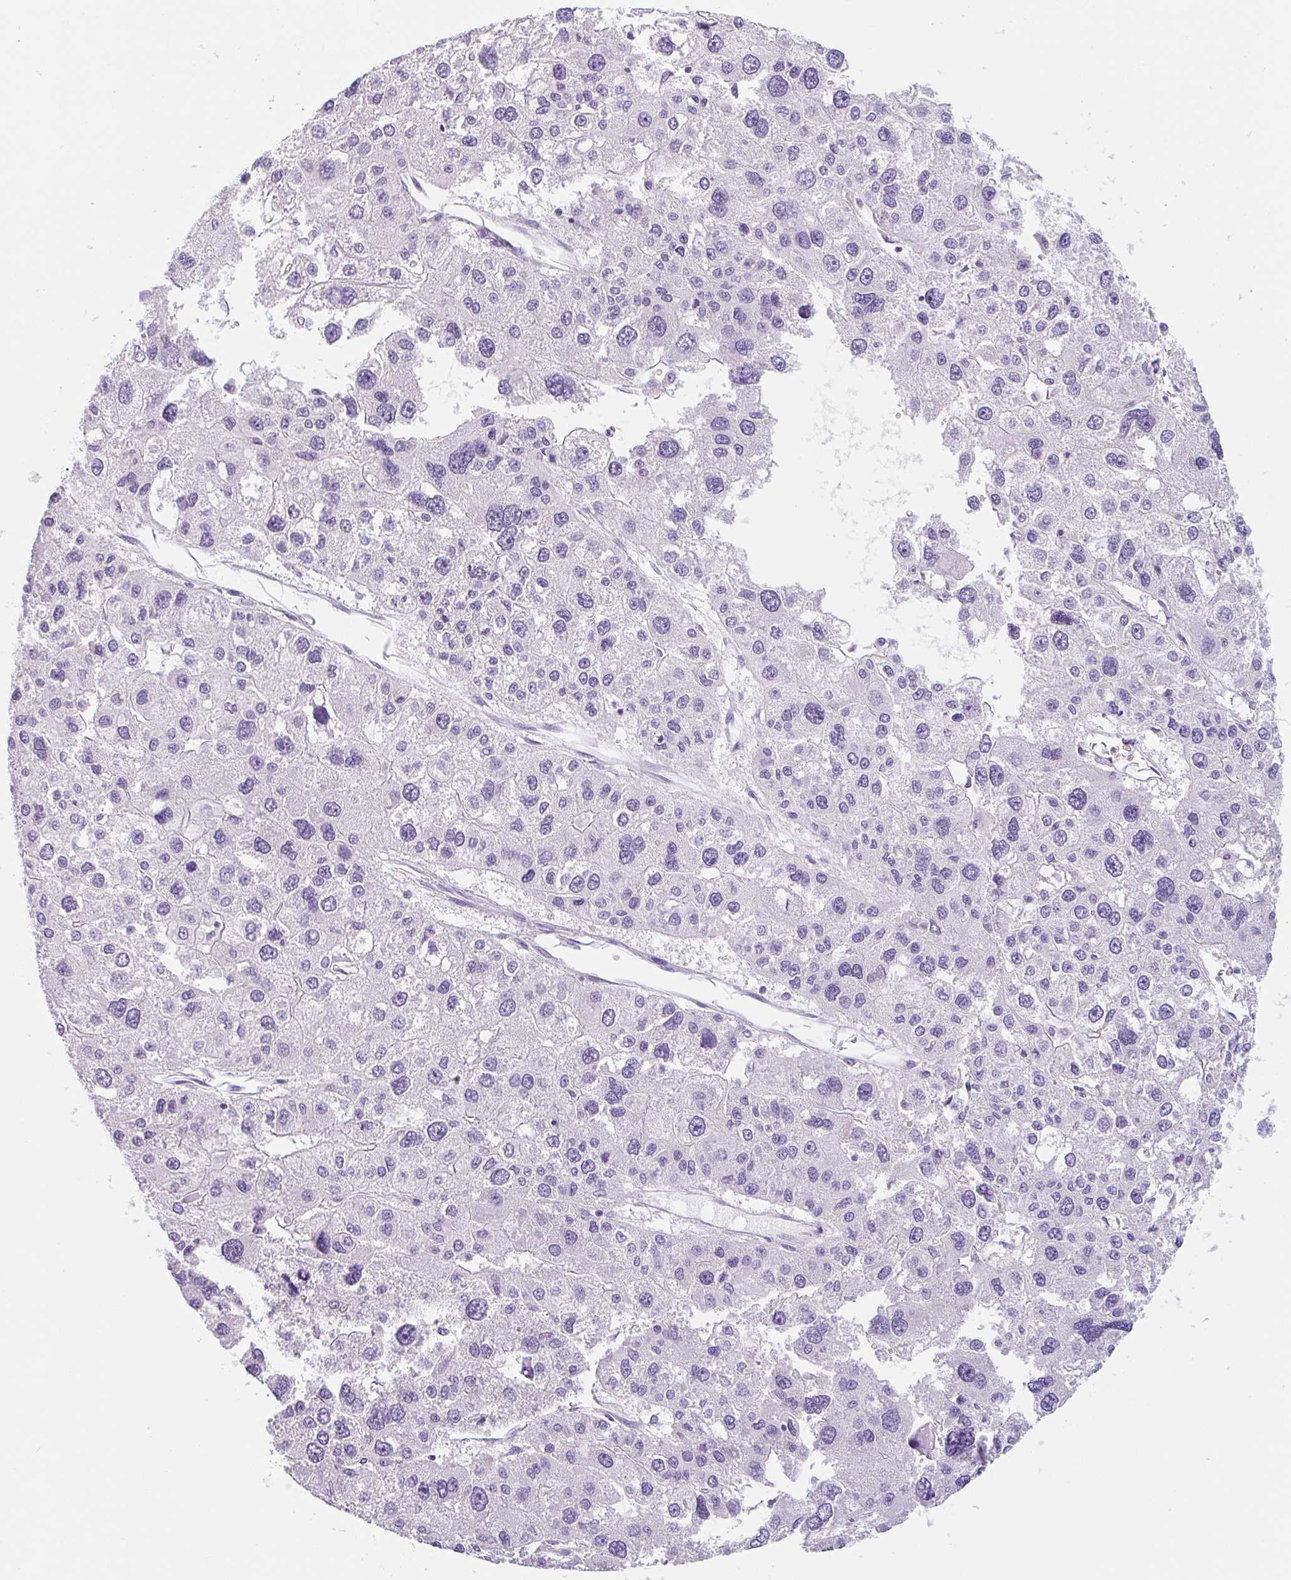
{"staining": {"intensity": "negative", "quantity": "none", "location": "none"}, "tissue": "liver cancer", "cell_type": "Tumor cells", "image_type": "cancer", "snomed": [{"axis": "morphology", "description": "Carcinoma, Hepatocellular, NOS"}, {"axis": "topography", "description": "Liver"}], "caption": "Immunohistochemistry micrograph of neoplastic tissue: human liver cancer stained with DAB shows no significant protein expression in tumor cells.", "gene": "EMC4", "patient": {"sex": "male", "age": 73}}